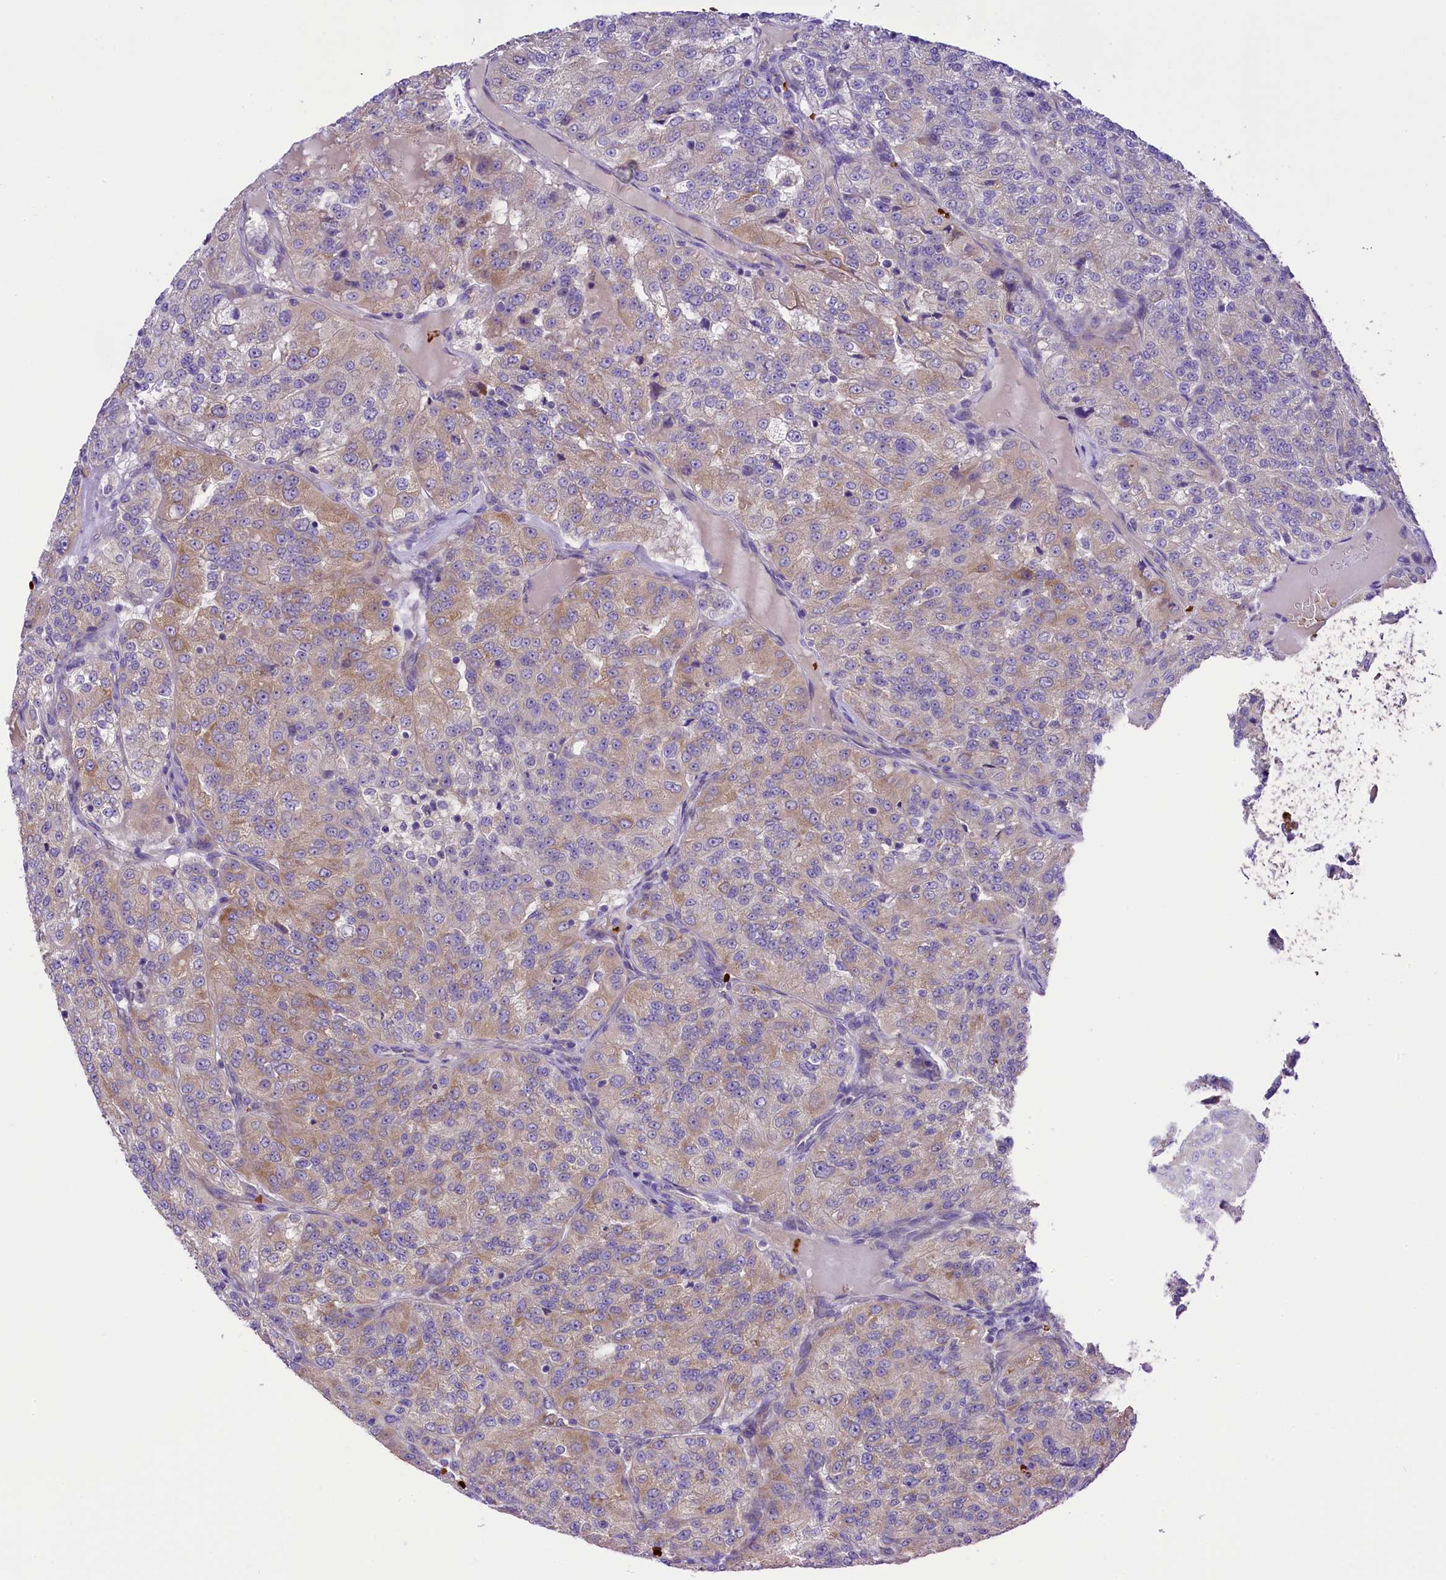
{"staining": {"intensity": "weak", "quantity": "25%-75%", "location": "cytoplasmic/membranous"}, "tissue": "renal cancer", "cell_type": "Tumor cells", "image_type": "cancer", "snomed": [{"axis": "morphology", "description": "Adenocarcinoma, NOS"}, {"axis": "topography", "description": "Kidney"}], "caption": "A brown stain highlights weak cytoplasmic/membranous expression of a protein in human renal cancer tumor cells. (DAB (3,3'-diaminobenzidine) IHC with brightfield microscopy, high magnification).", "gene": "LARP4", "patient": {"sex": "female", "age": 63}}